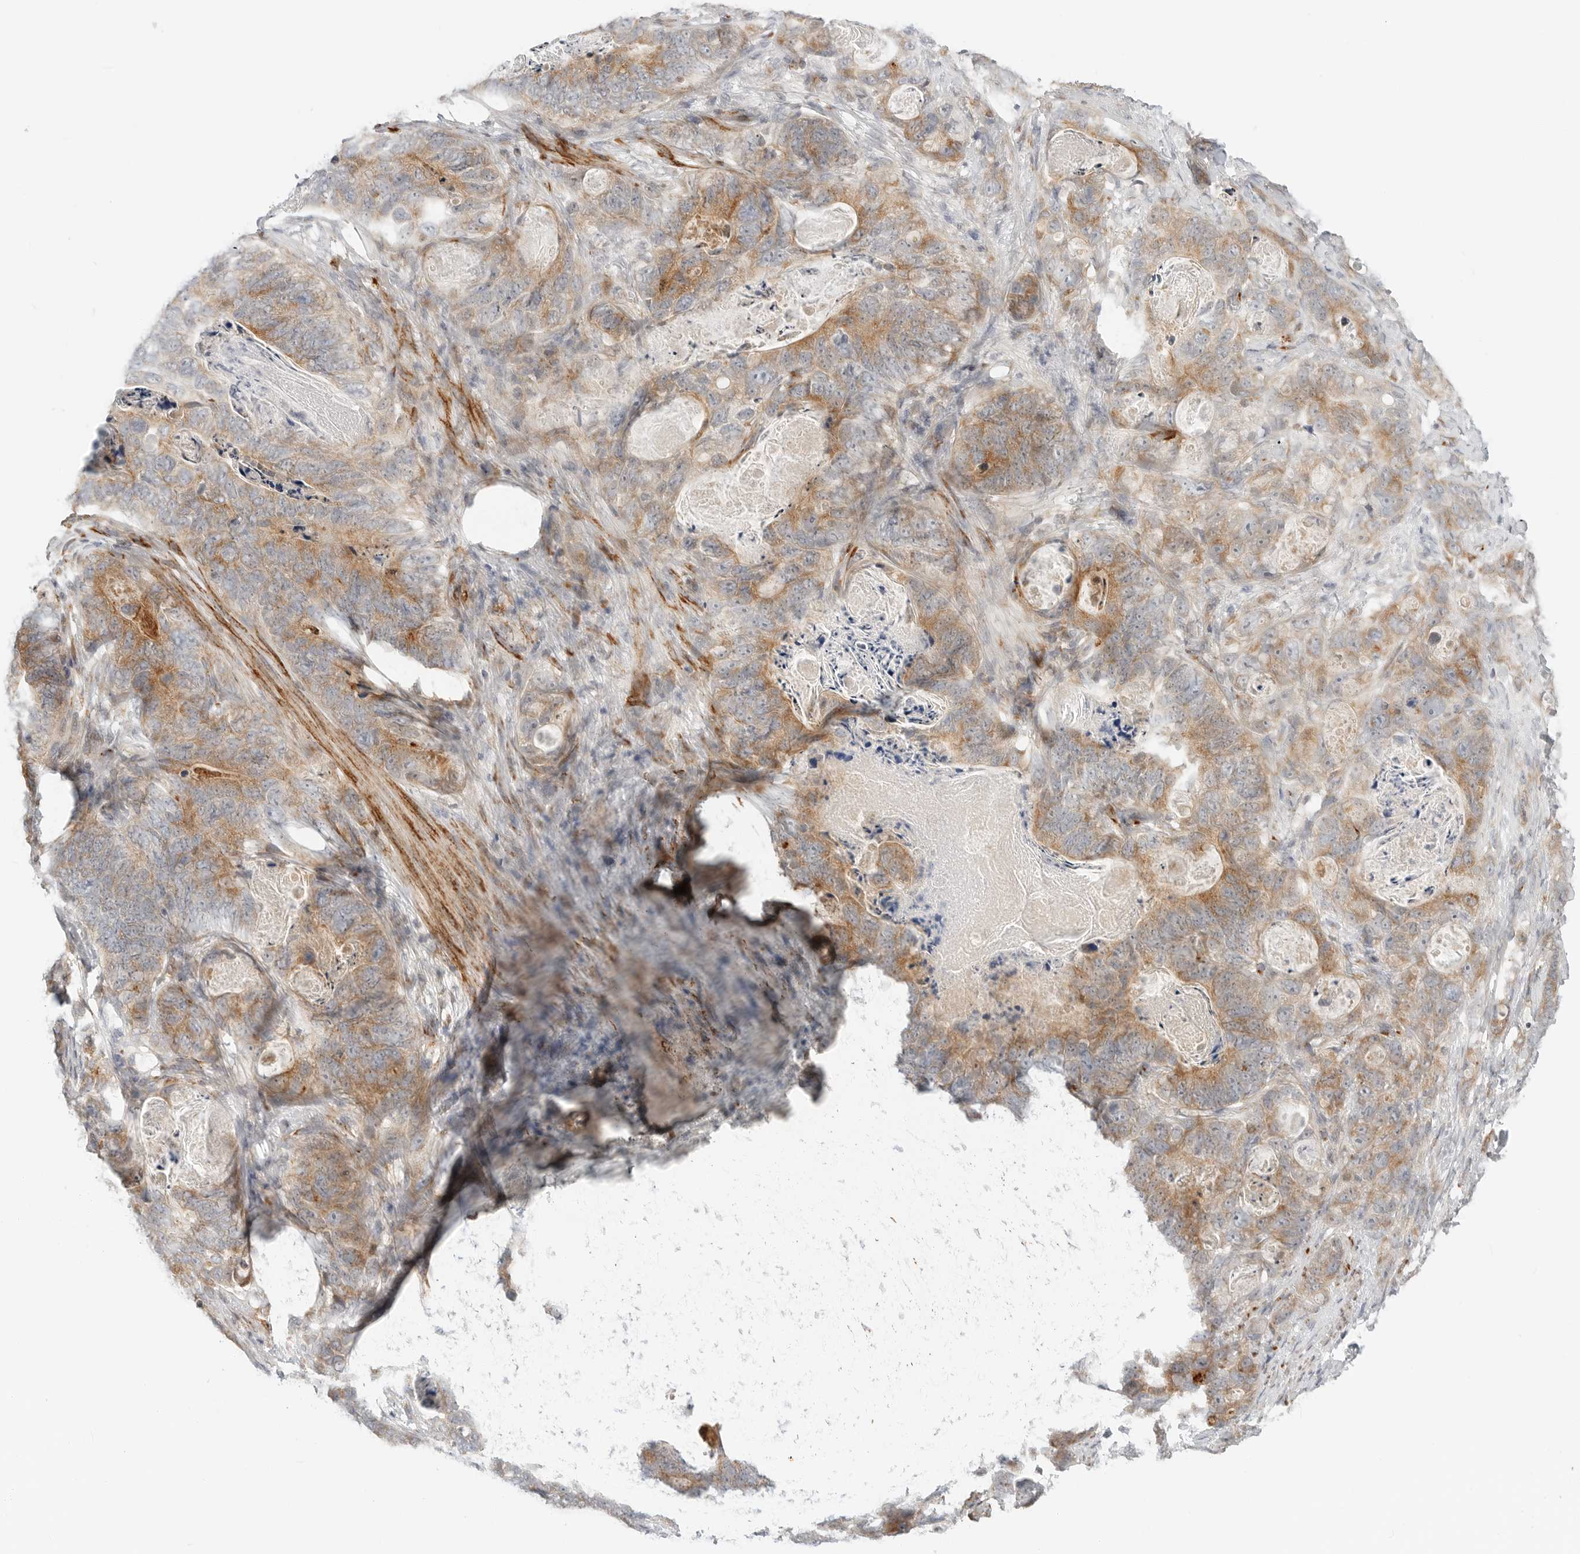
{"staining": {"intensity": "moderate", "quantity": ">75%", "location": "cytoplasmic/membranous"}, "tissue": "stomach cancer", "cell_type": "Tumor cells", "image_type": "cancer", "snomed": [{"axis": "morphology", "description": "Normal tissue, NOS"}, {"axis": "morphology", "description": "Adenocarcinoma, NOS"}, {"axis": "topography", "description": "Stomach"}], "caption": "High-magnification brightfield microscopy of adenocarcinoma (stomach) stained with DAB (3,3'-diaminobenzidine) (brown) and counterstained with hematoxylin (blue). tumor cells exhibit moderate cytoplasmic/membranous staining is seen in about>75% of cells. The protein of interest is stained brown, and the nuclei are stained in blue (DAB (3,3'-diaminobenzidine) IHC with brightfield microscopy, high magnification).", "gene": "C1QTNF1", "patient": {"sex": "female", "age": 89}}